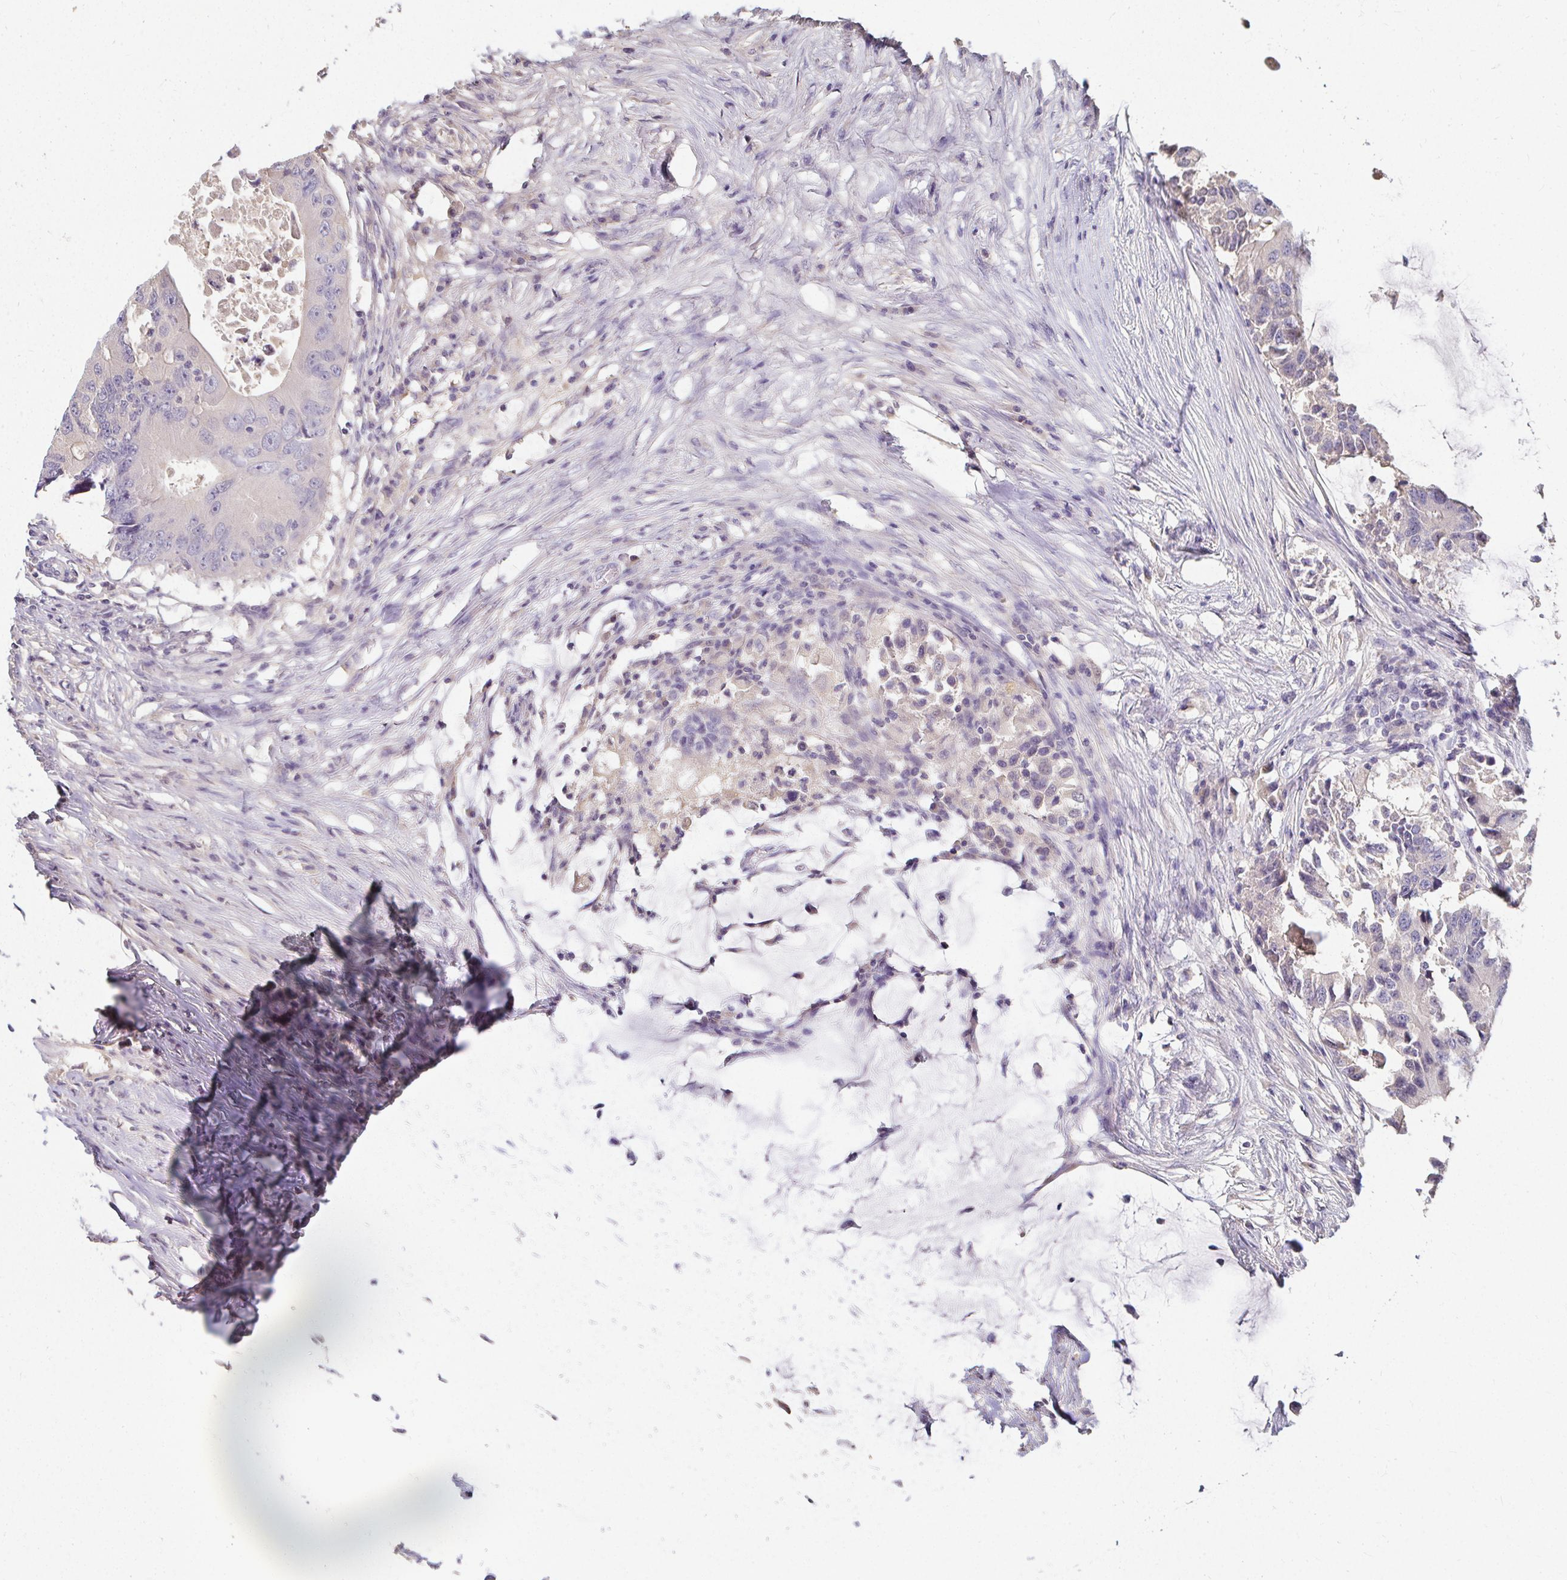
{"staining": {"intensity": "negative", "quantity": "none", "location": "none"}, "tissue": "colorectal cancer", "cell_type": "Tumor cells", "image_type": "cancer", "snomed": [{"axis": "morphology", "description": "Adenocarcinoma, NOS"}, {"axis": "topography", "description": "Colon"}], "caption": "IHC image of human adenocarcinoma (colorectal) stained for a protein (brown), which demonstrates no staining in tumor cells.", "gene": "LOXL4", "patient": {"sex": "male", "age": 71}}